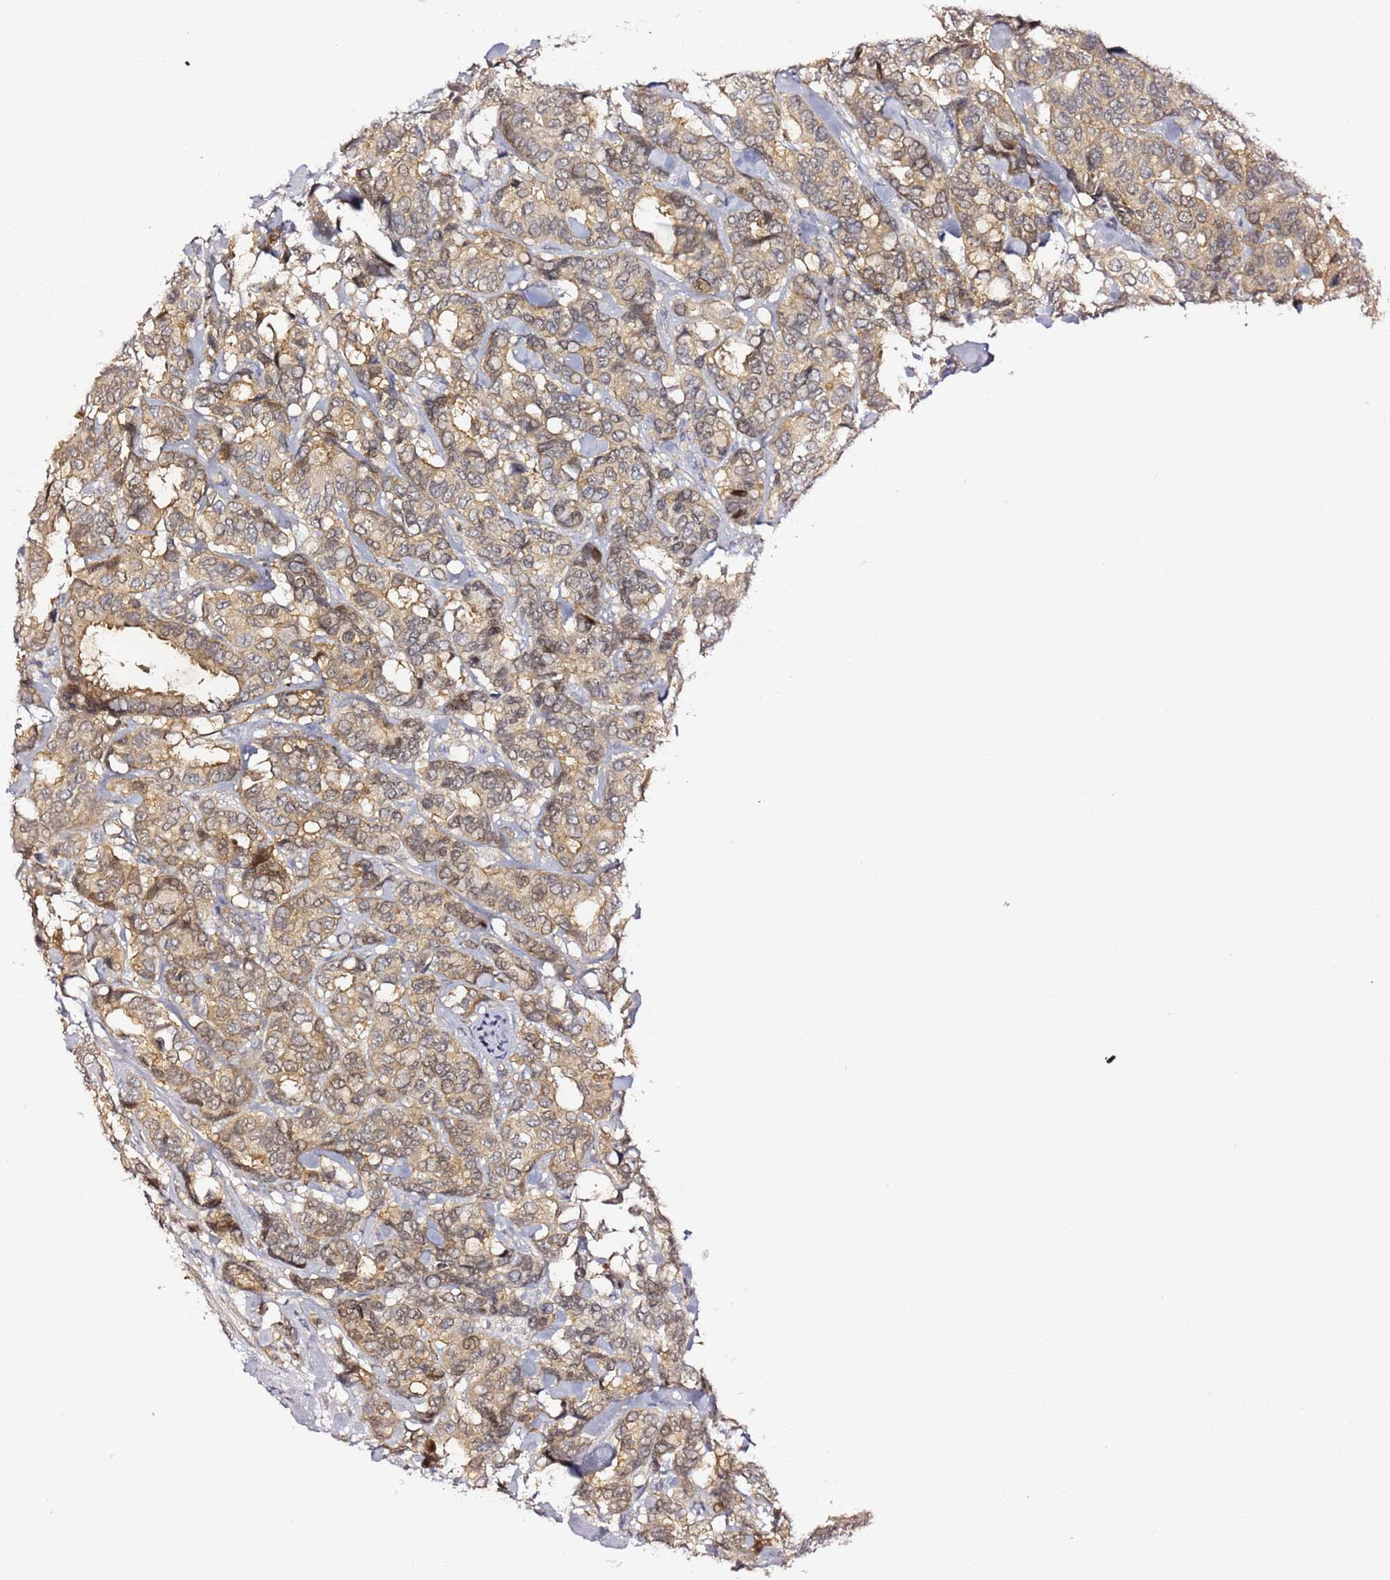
{"staining": {"intensity": "weak", "quantity": ">75%", "location": "cytoplasmic/membranous,nuclear"}, "tissue": "breast cancer", "cell_type": "Tumor cells", "image_type": "cancer", "snomed": [{"axis": "morphology", "description": "Duct carcinoma"}, {"axis": "topography", "description": "Breast"}], "caption": "Human breast cancer stained with a brown dye displays weak cytoplasmic/membranous and nuclear positive expression in about >75% of tumor cells.", "gene": "EPS8L1", "patient": {"sex": "female", "age": 87}}